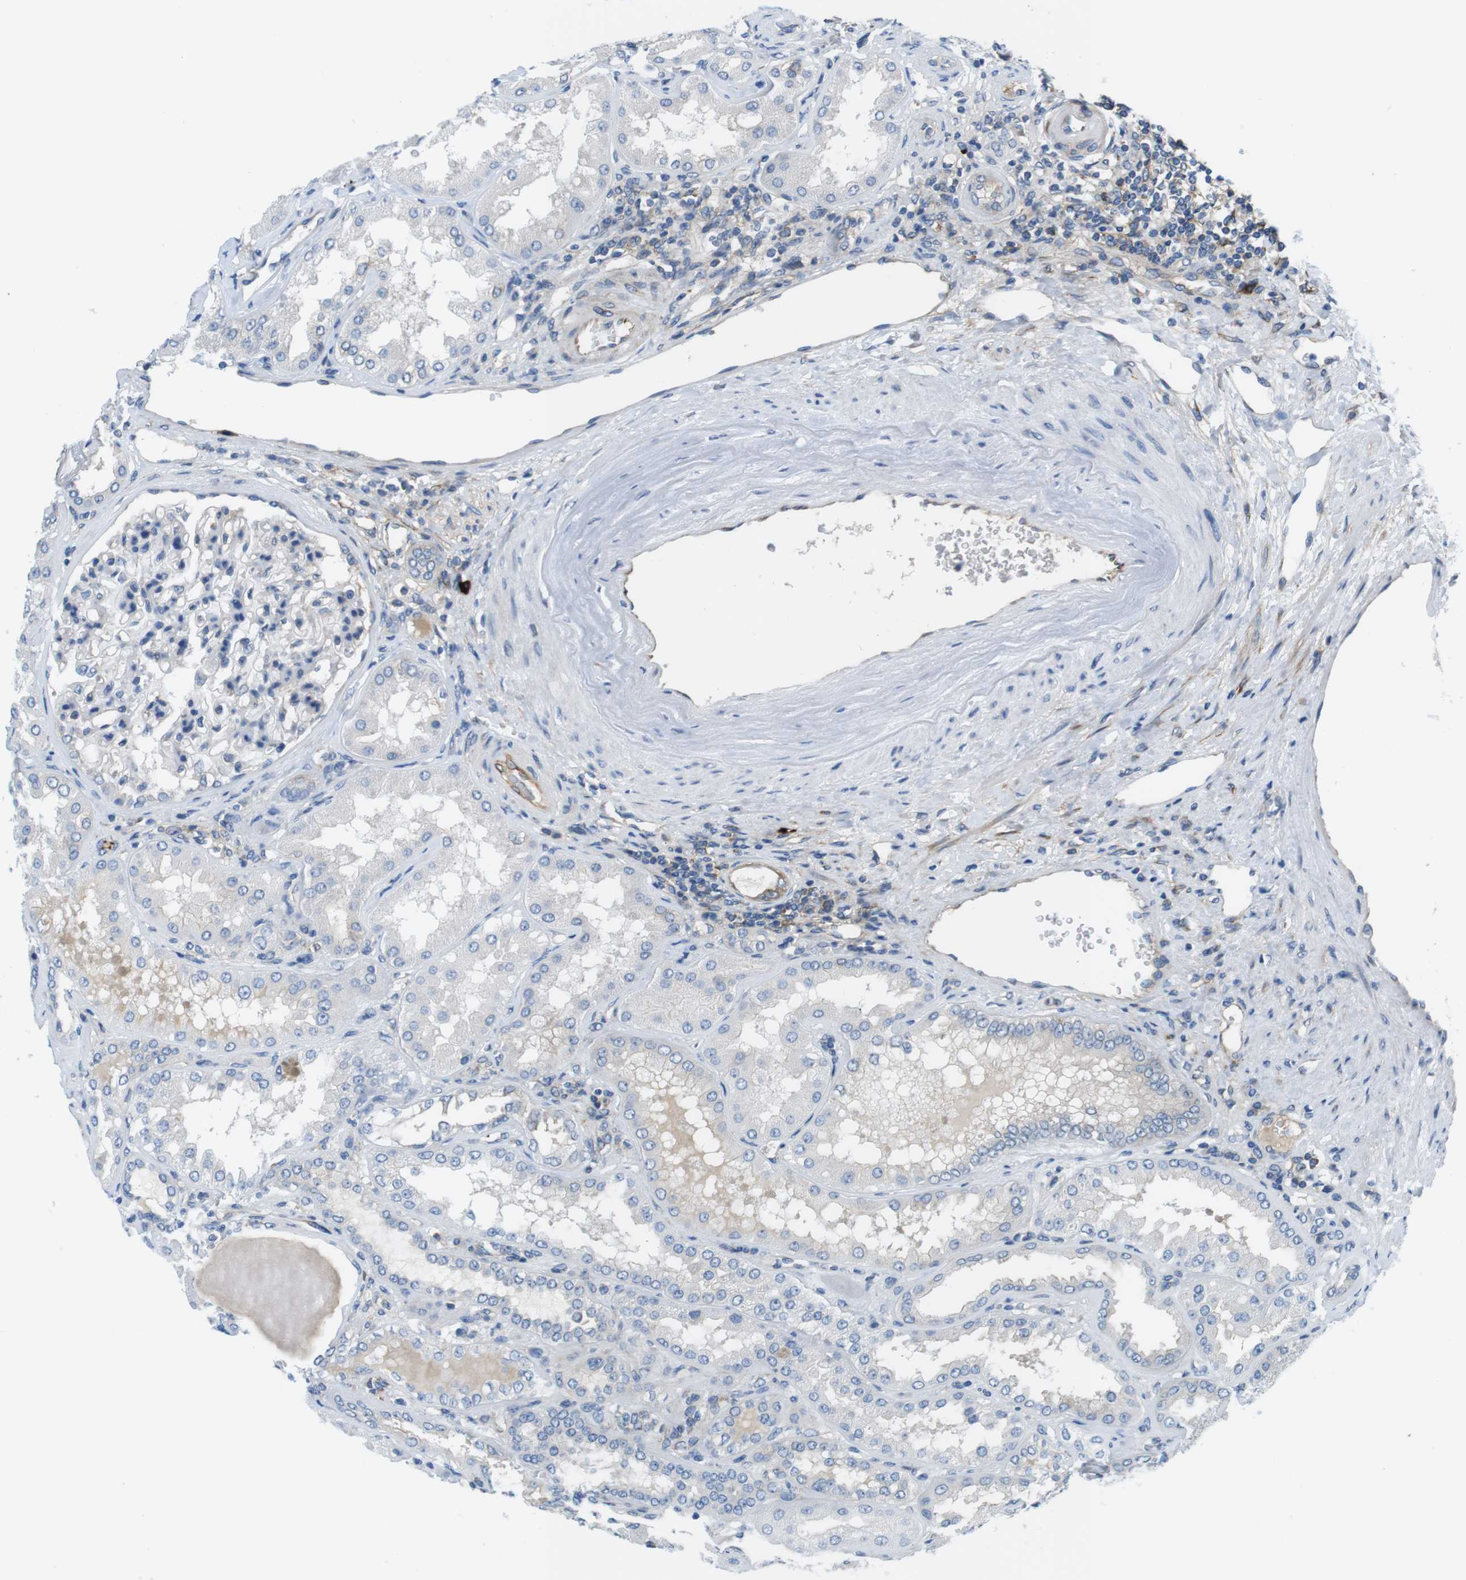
{"staining": {"intensity": "negative", "quantity": "none", "location": "none"}, "tissue": "kidney", "cell_type": "Cells in glomeruli", "image_type": "normal", "snomed": [{"axis": "morphology", "description": "Normal tissue, NOS"}, {"axis": "topography", "description": "Kidney"}], "caption": "Immunohistochemistry image of benign kidney: kidney stained with DAB (3,3'-diaminobenzidine) demonstrates no significant protein positivity in cells in glomeruli.", "gene": "DCLK1", "patient": {"sex": "female", "age": 56}}